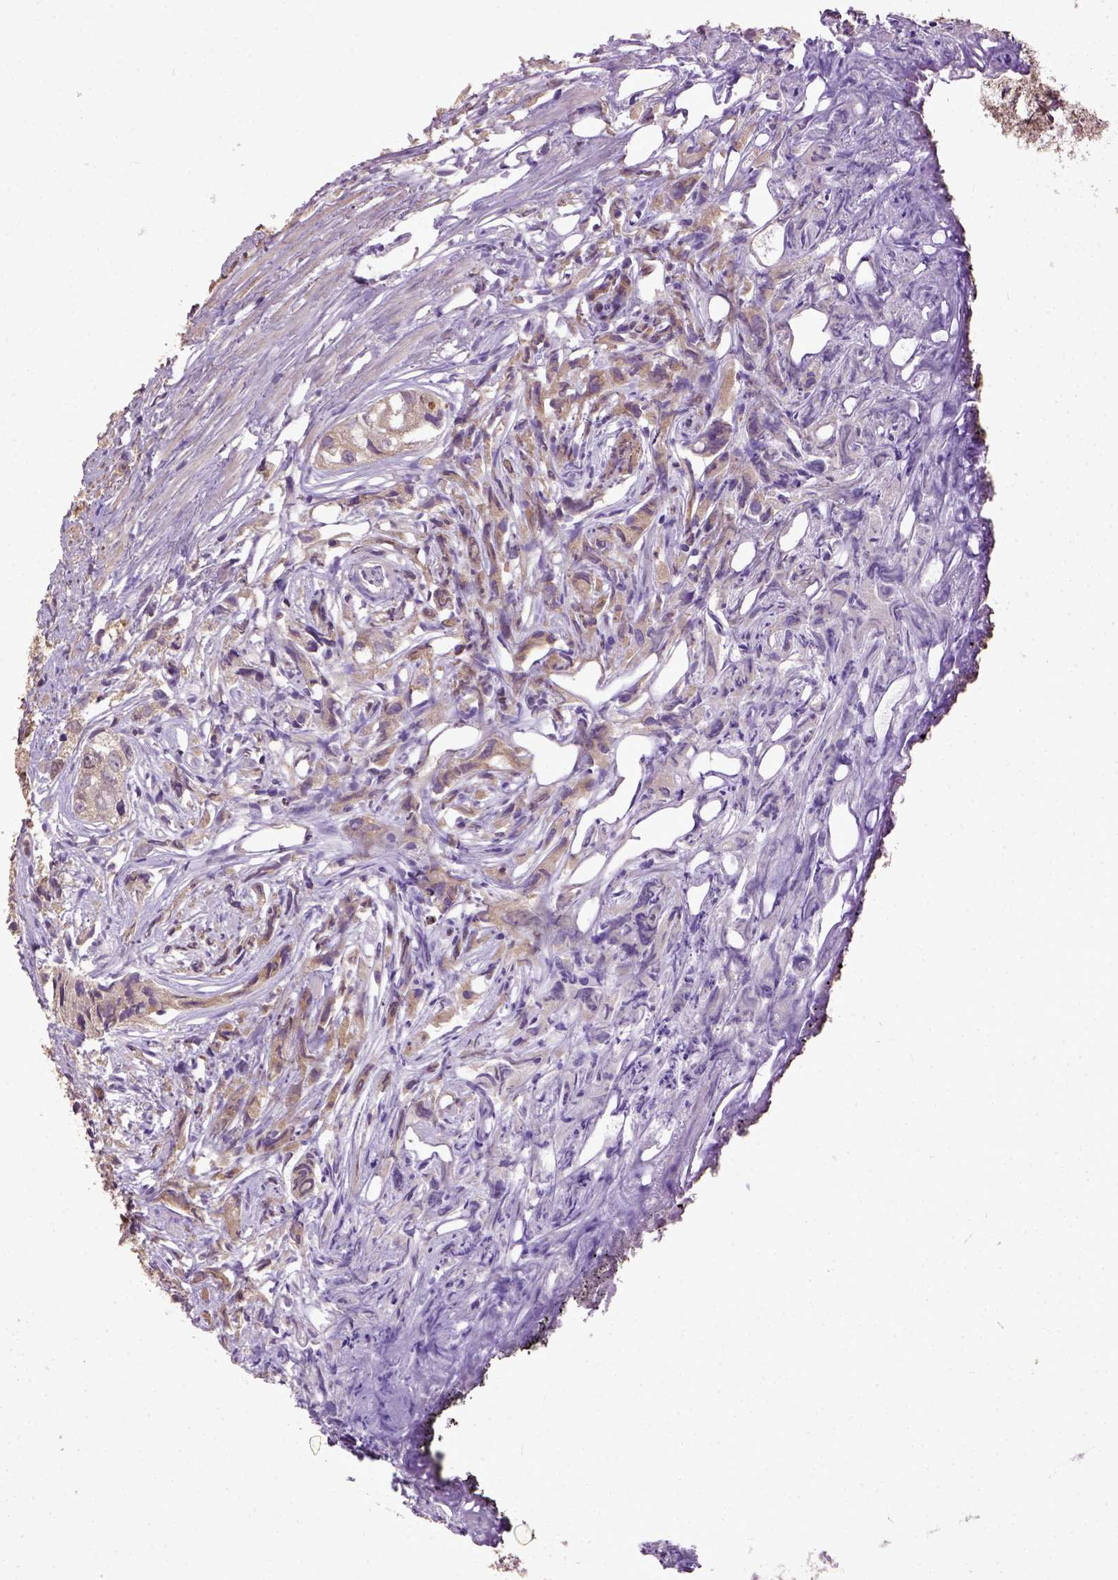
{"staining": {"intensity": "moderate", "quantity": ">75%", "location": "cytoplasmic/membranous"}, "tissue": "prostate cancer", "cell_type": "Tumor cells", "image_type": "cancer", "snomed": [{"axis": "morphology", "description": "Adenocarcinoma, High grade"}, {"axis": "topography", "description": "Prostate"}], "caption": "An immunohistochemistry micrograph of tumor tissue is shown. Protein staining in brown highlights moderate cytoplasmic/membranous positivity in high-grade adenocarcinoma (prostate) within tumor cells.", "gene": "UBA3", "patient": {"sex": "male", "age": 68}}